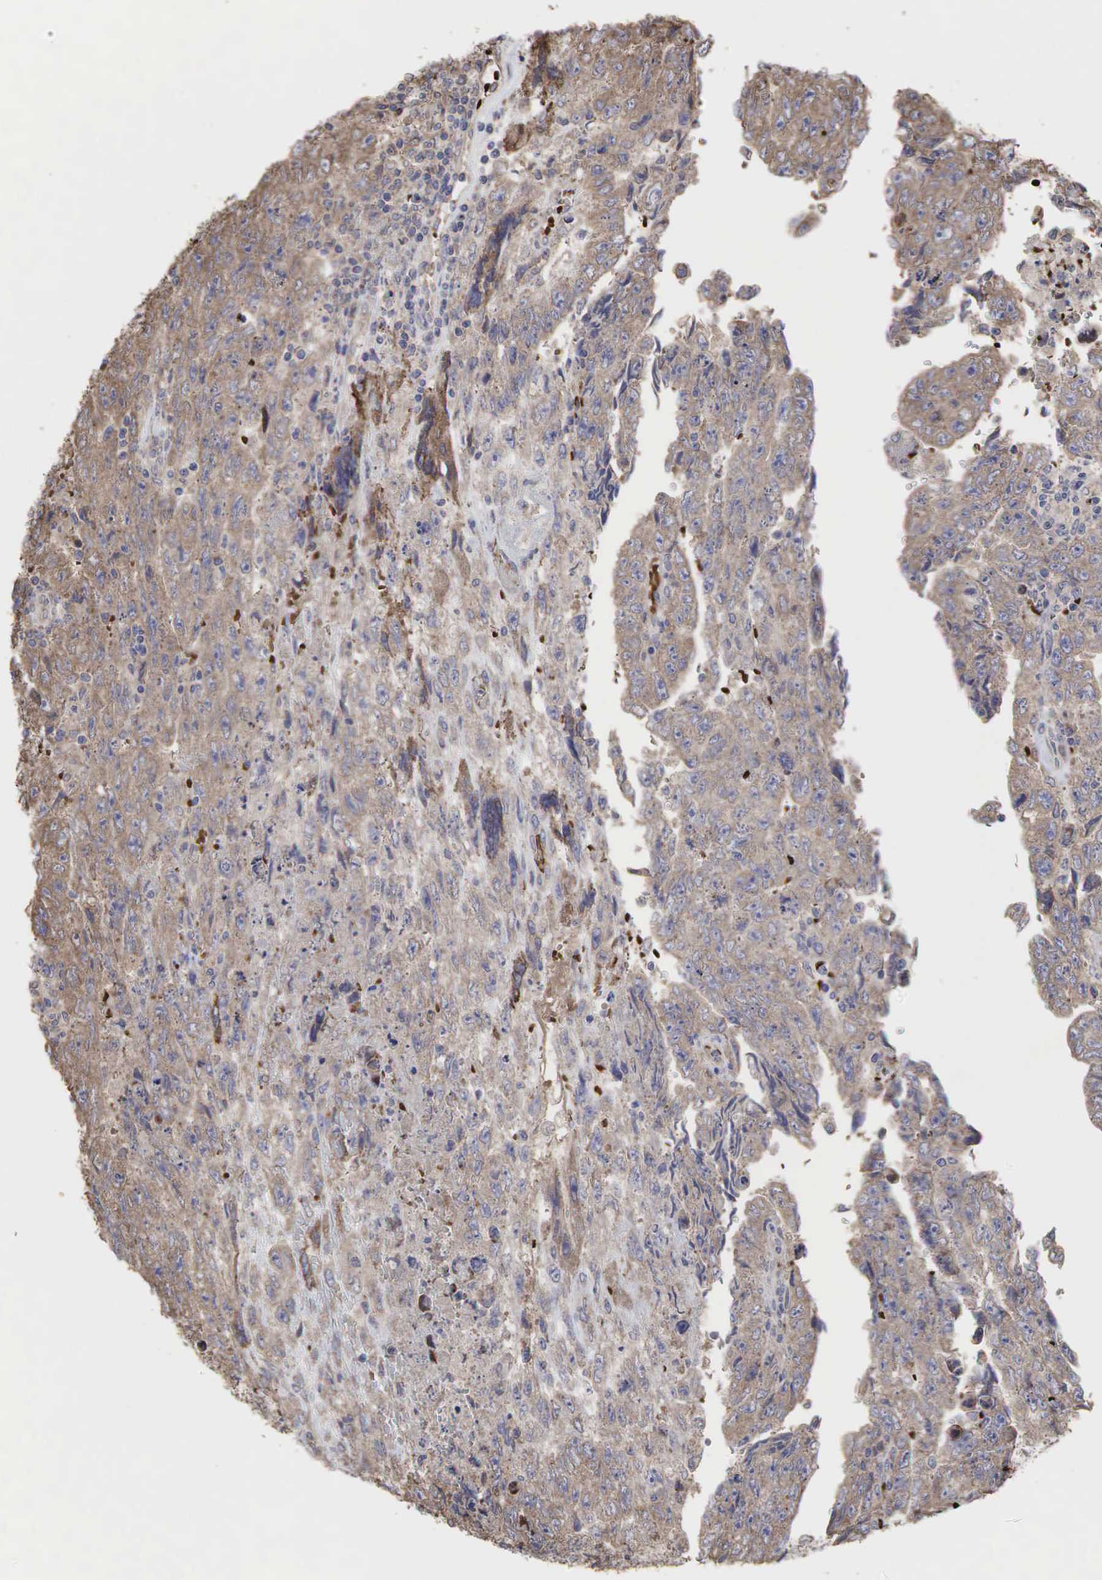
{"staining": {"intensity": "weak", "quantity": ">75%", "location": "cytoplasmic/membranous"}, "tissue": "testis cancer", "cell_type": "Tumor cells", "image_type": "cancer", "snomed": [{"axis": "morphology", "description": "Carcinoma, Embryonal, NOS"}, {"axis": "topography", "description": "Testis"}], "caption": "Brown immunohistochemical staining in human testis cancer (embryonal carcinoma) shows weak cytoplasmic/membranous positivity in about >75% of tumor cells.", "gene": "PABPC5", "patient": {"sex": "male", "age": 28}}